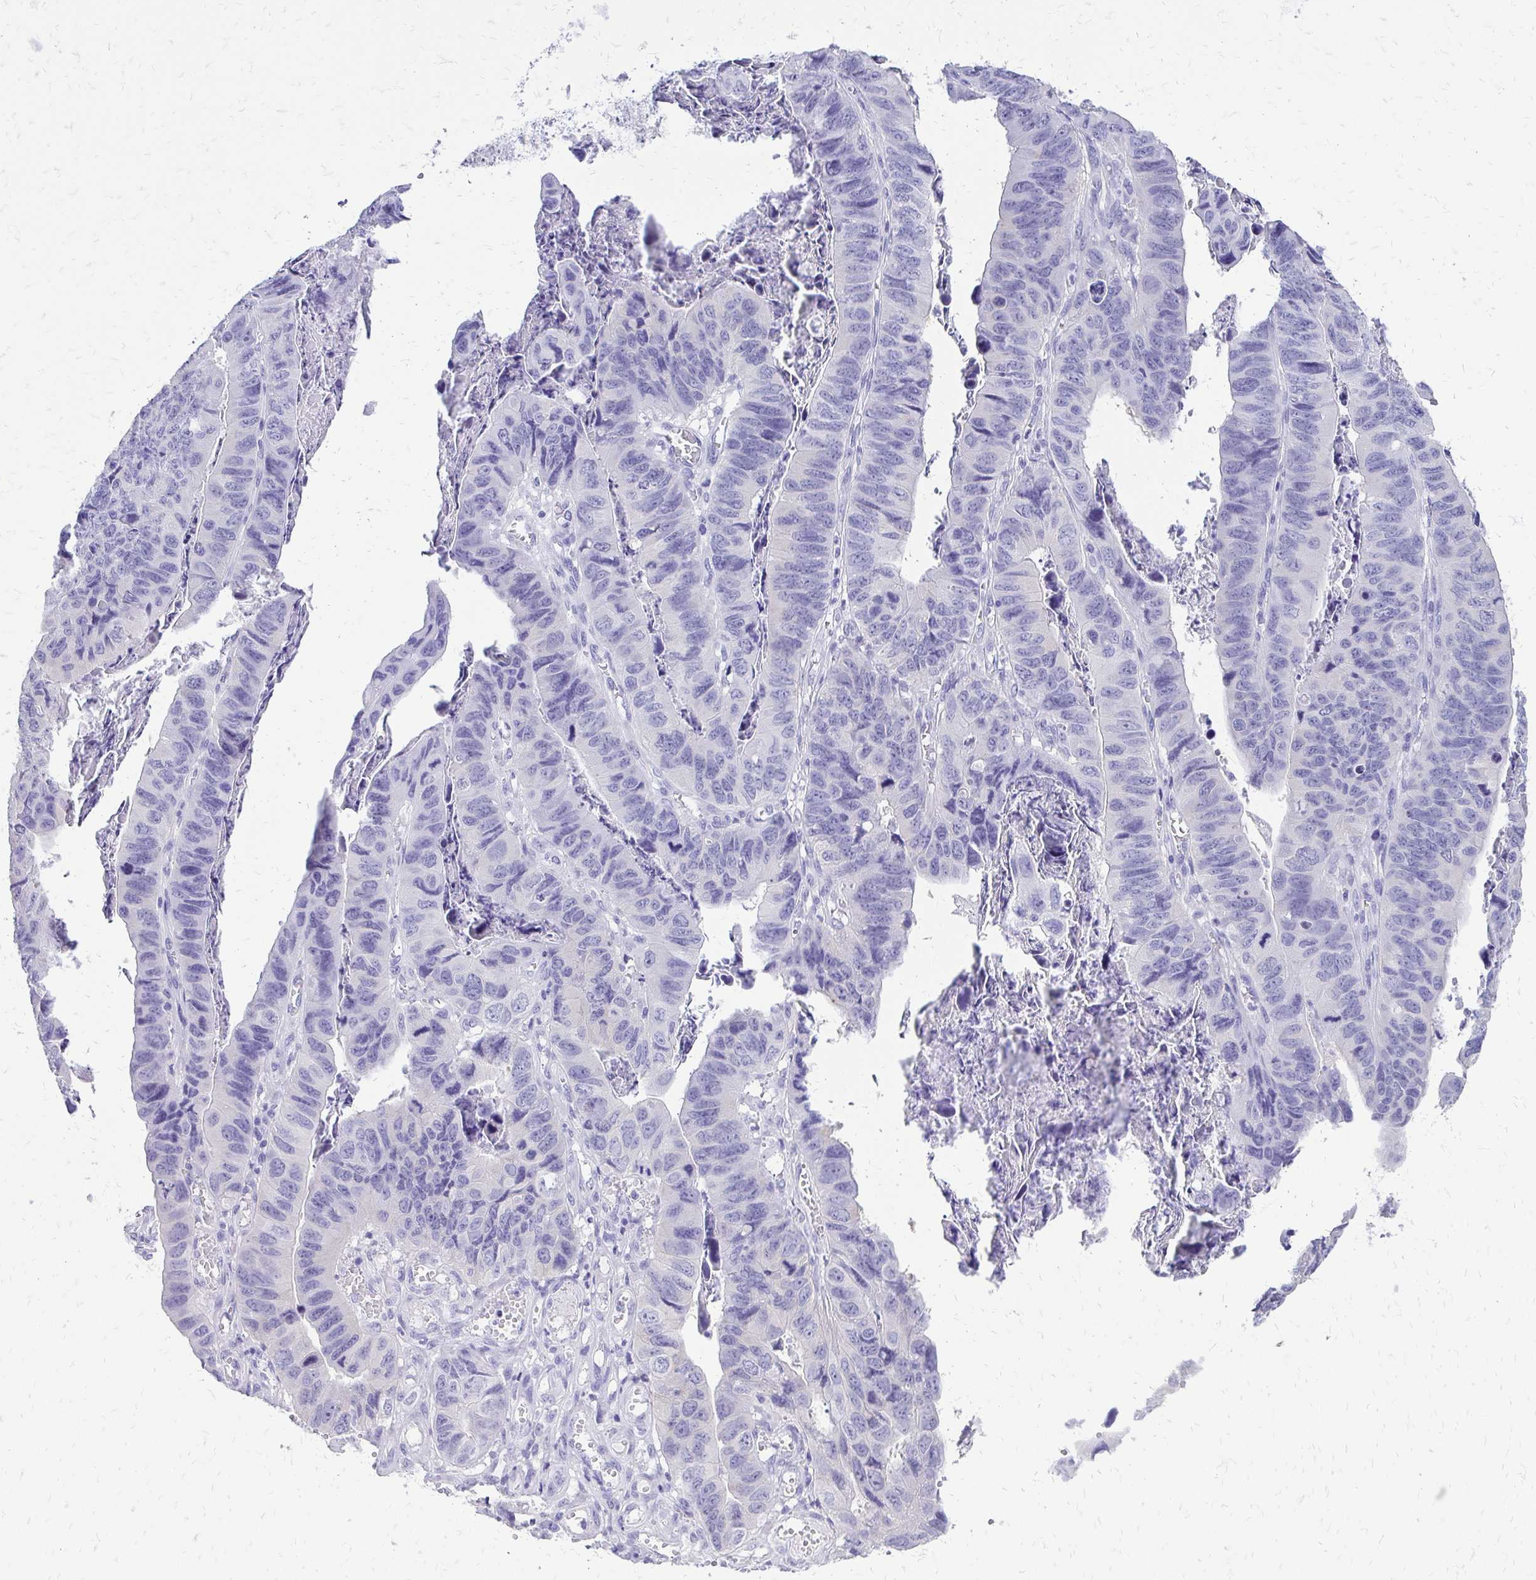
{"staining": {"intensity": "negative", "quantity": "none", "location": "none"}, "tissue": "stomach cancer", "cell_type": "Tumor cells", "image_type": "cancer", "snomed": [{"axis": "morphology", "description": "Adenocarcinoma, NOS"}, {"axis": "topography", "description": "Stomach, lower"}], "caption": "Immunohistochemistry (IHC) of human adenocarcinoma (stomach) displays no positivity in tumor cells. (Stains: DAB immunohistochemistry with hematoxylin counter stain, Microscopy: brightfield microscopy at high magnification).", "gene": "SLC32A1", "patient": {"sex": "male", "age": 77}}